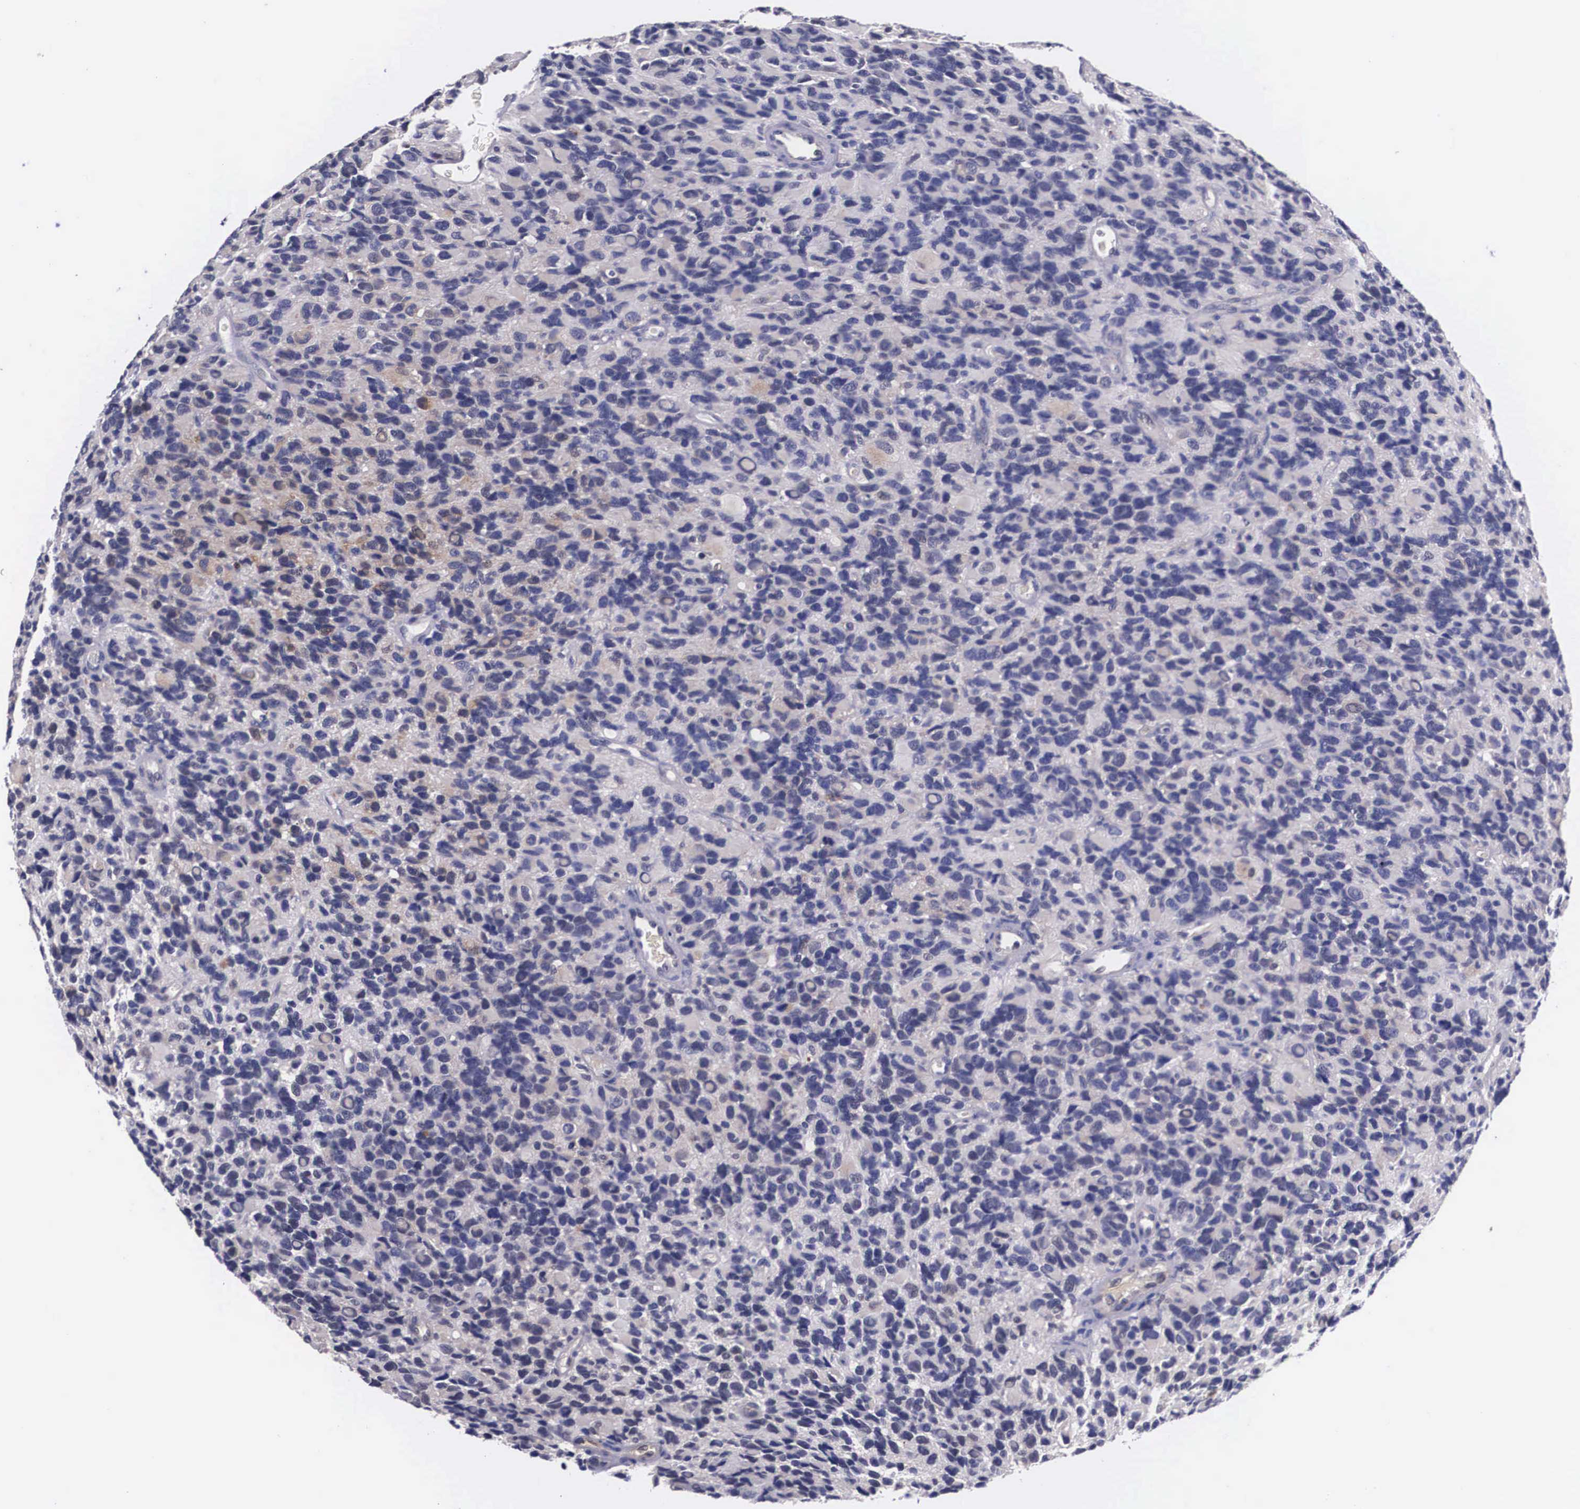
{"staining": {"intensity": "weak", "quantity": "<25%", "location": "cytoplasmic/membranous"}, "tissue": "glioma", "cell_type": "Tumor cells", "image_type": "cancer", "snomed": [{"axis": "morphology", "description": "Glioma, malignant, High grade"}, {"axis": "topography", "description": "Brain"}], "caption": "Malignant glioma (high-grade) was stained to show a protein in brown. There is no significant staining in tumor cells. (Immunohistochemistry, brightfield microscopy, high magnification).", "gene": "OTX2", "patient": {"sex": "male", "age": 77}}